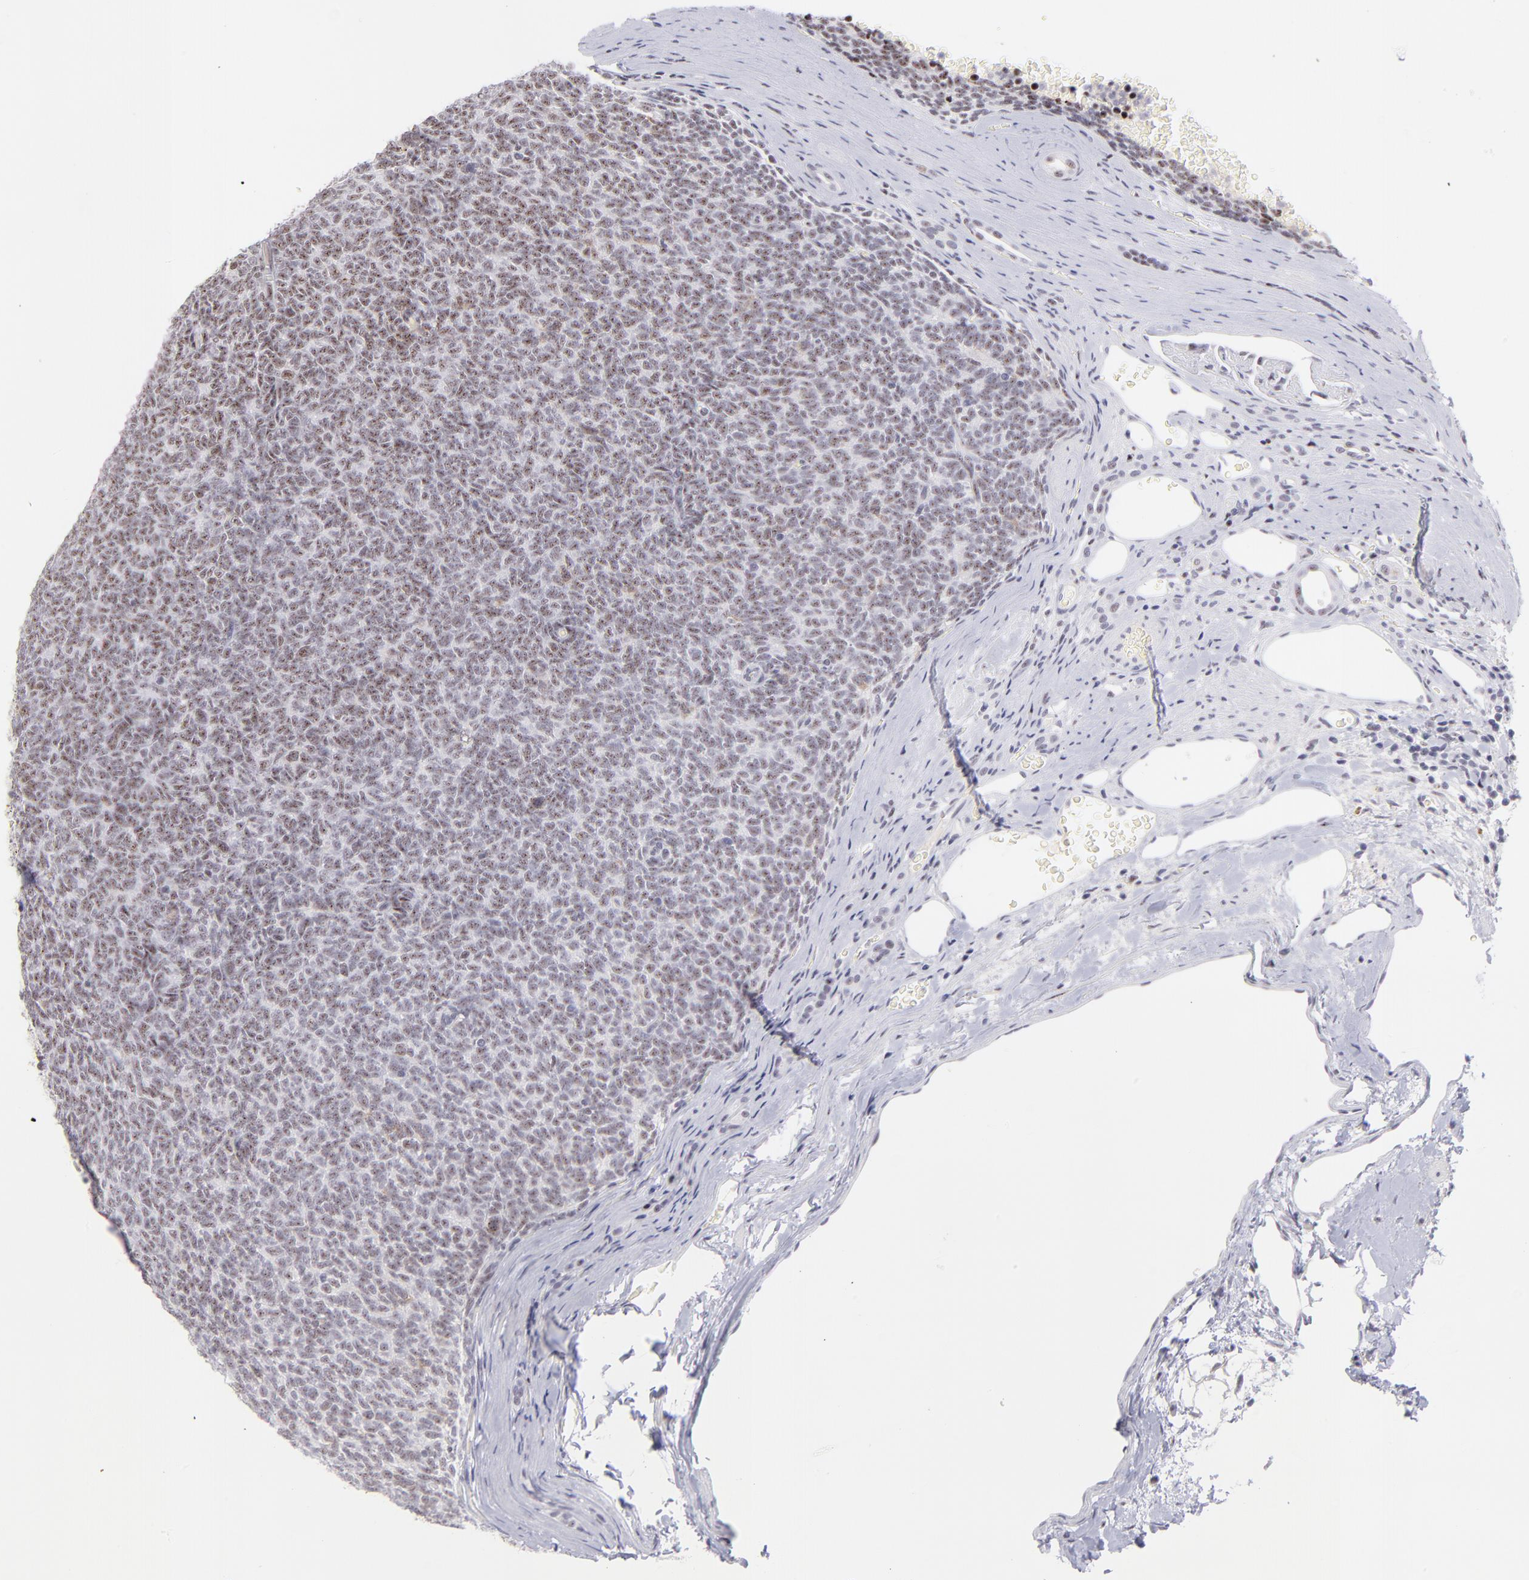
{"staining": {"intensity": "moderate", "quantity": "25%-75%", "location": "nuclear"}, "tissue": "renal cancer", "cell_type": "Tumor cells", "image_type": "cancer", "snomed": [{"axis": "morphology", "description": "Neoplasm, malignant, NOS"}, {"axis": "topography", "description": "Kidney"}], "caption": "Renal malignant neoplasm was stained to show a protein in brown. There is medium levels of moderate nuclear staining in approximately 25%-75% of tumor cells.", "gene": "CDC25C", "patient": {"sex": "male", "age": 28}}